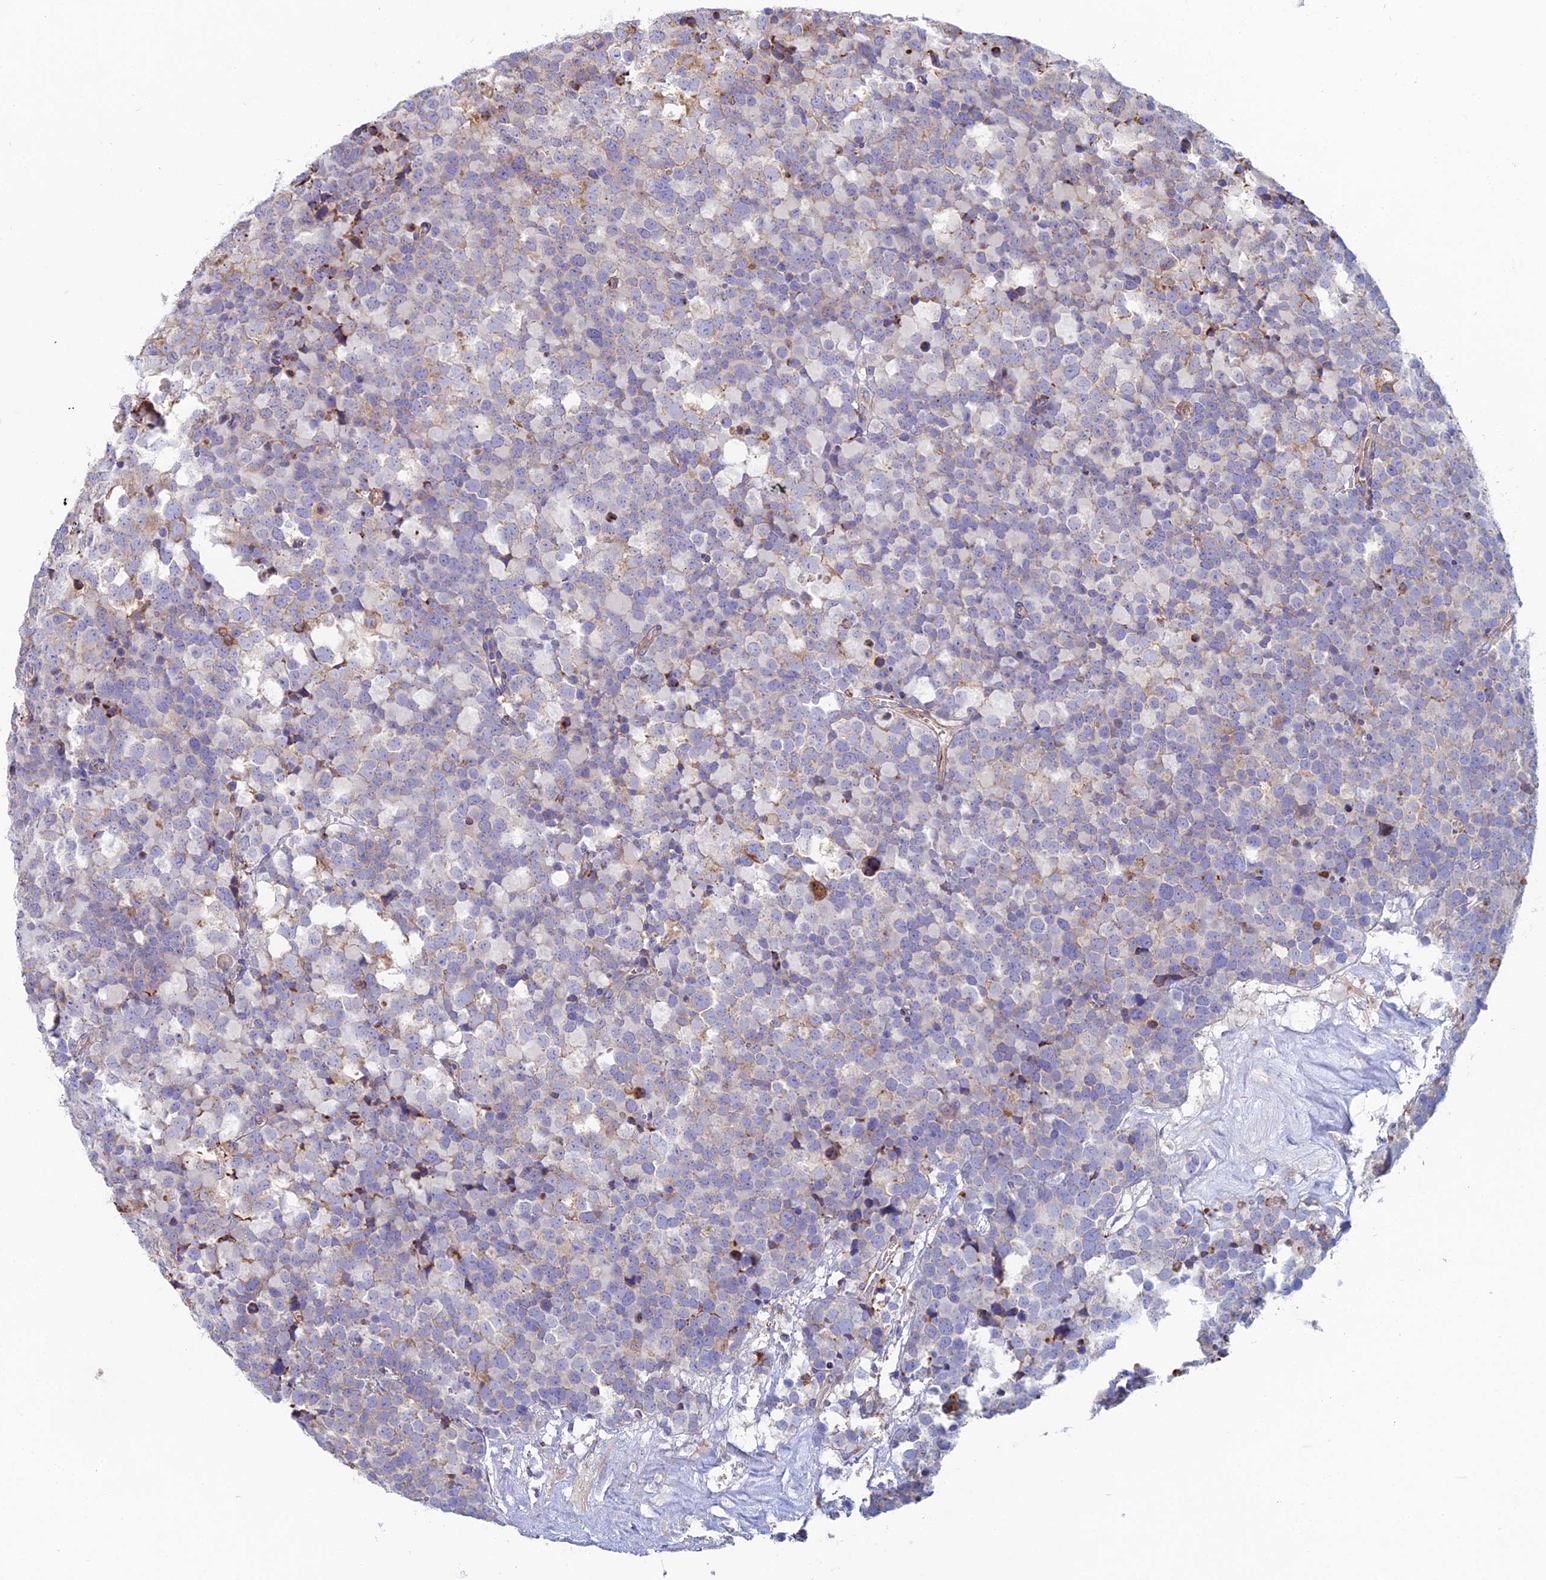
{"staining": {"intensity": "weak", "quantity": "<25%", "location": "cytoplasmic/membranous"}, "tissue": "testis cancer", "cell_type": "Tumor cells", "image_type": "cancer", "snomed": [{"axis": "morphology", "description": "Seminoma, NOS"}, {"axis": "topography", "description": "Testis"}], "caption": "Testis cancer was stained to show a protein in brown. There is no significant staining in tumor cells.", "gene": "CLCN3", "patient": {"sex": "male", "age": 71}}